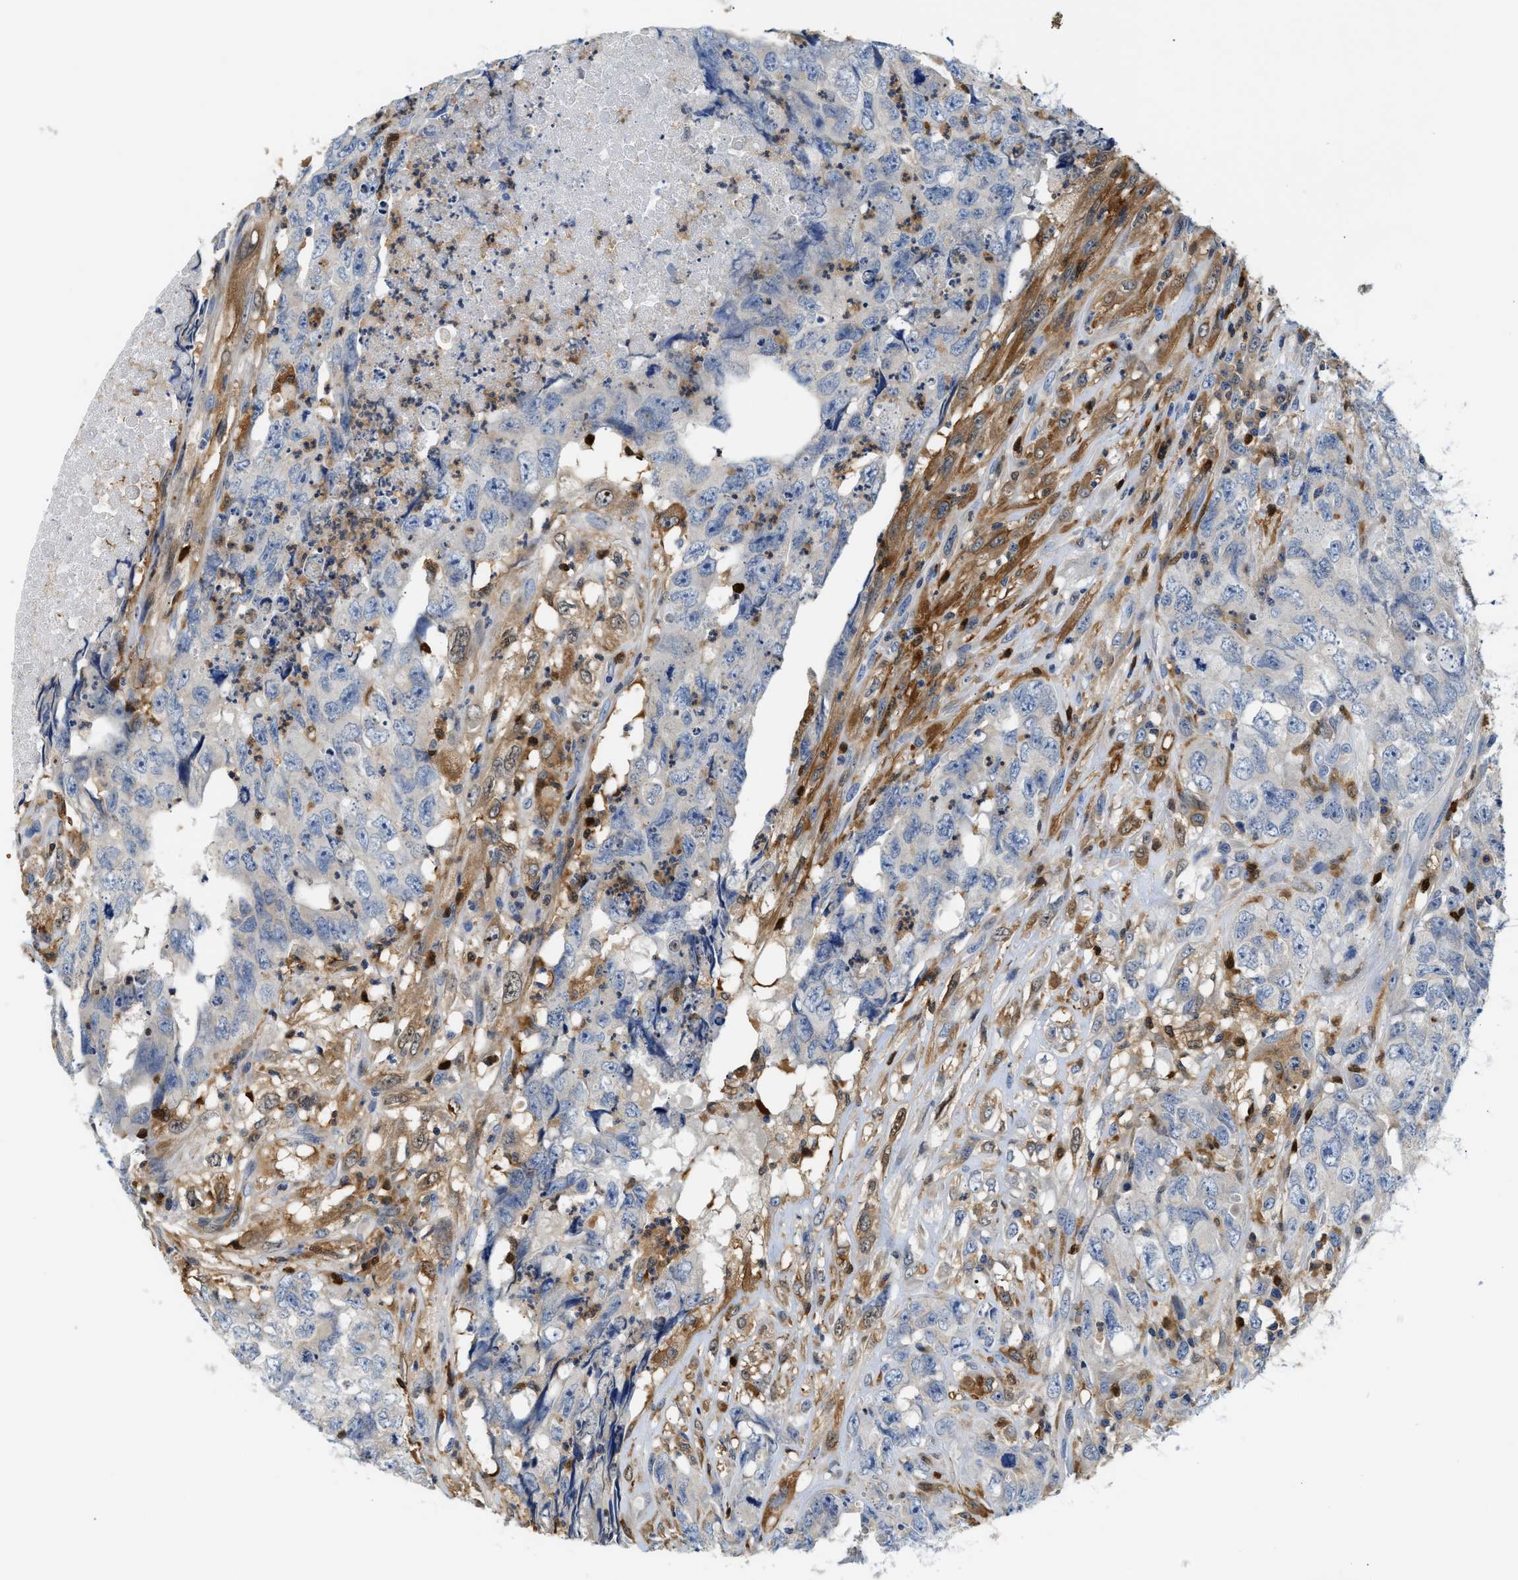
{"staining": {"intensity": "negative", "quantity": "none", "location": "none"}, "tissue": "testis cancer", "cell_type": "Tumor cells", "image_type": "cancer", "snomed": [{"axis": "morphology", "description": "Carcinoma, Embryonal, NOS"}, {"axis": "topography", "description": "Testis"}], "caption": "Immunohistochemical staining of human testis cancer demonstrates no significant positivity in tumor cells.", "gene": "SLIT2", "patient": {"sex": "male", "age": 32}}